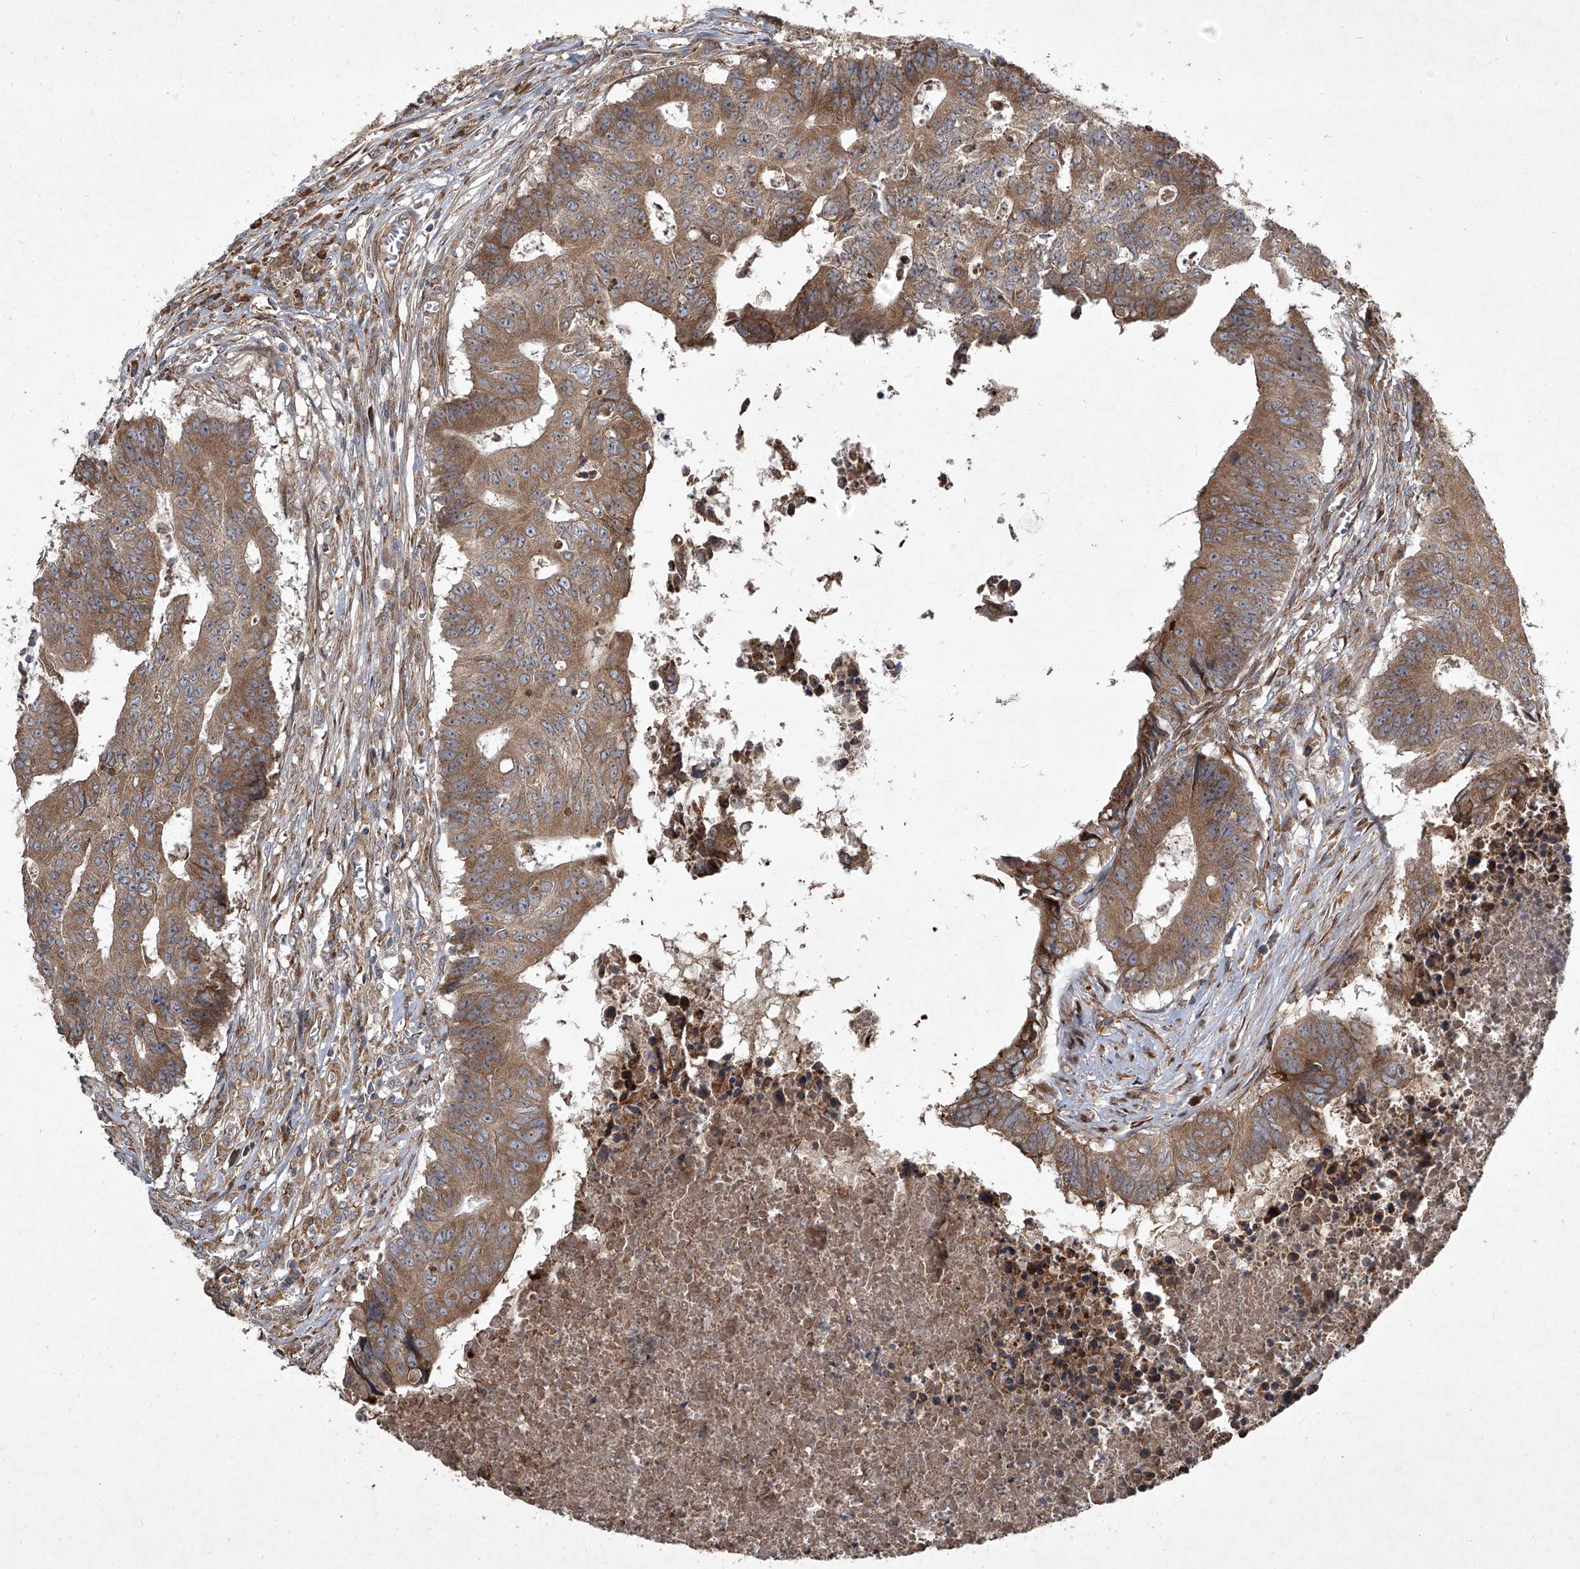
{"staining": {"intensity": "moderate", "quantity": ">75%", "location": "cytoplasmic/membranous"}, "tissue": "colorectal cancer", "cell_type": "Tumor cells", "image_type": "cancer", "snomed": [{"axis": "morphology", "description": "Adenocarcinoma, NOS"}, {"axis": "topography", "description": "Colon"}], "caption": "DAB (3,3'-diaminobenzidine) immunohistochemical staining of human colorectal adenocarcinoma reveals moderate cytoplasmic/membranous protein staining in about >75% of tumor cells.", "gene": "EVA1C", "patient": {"sex": "male", "age": 87}}